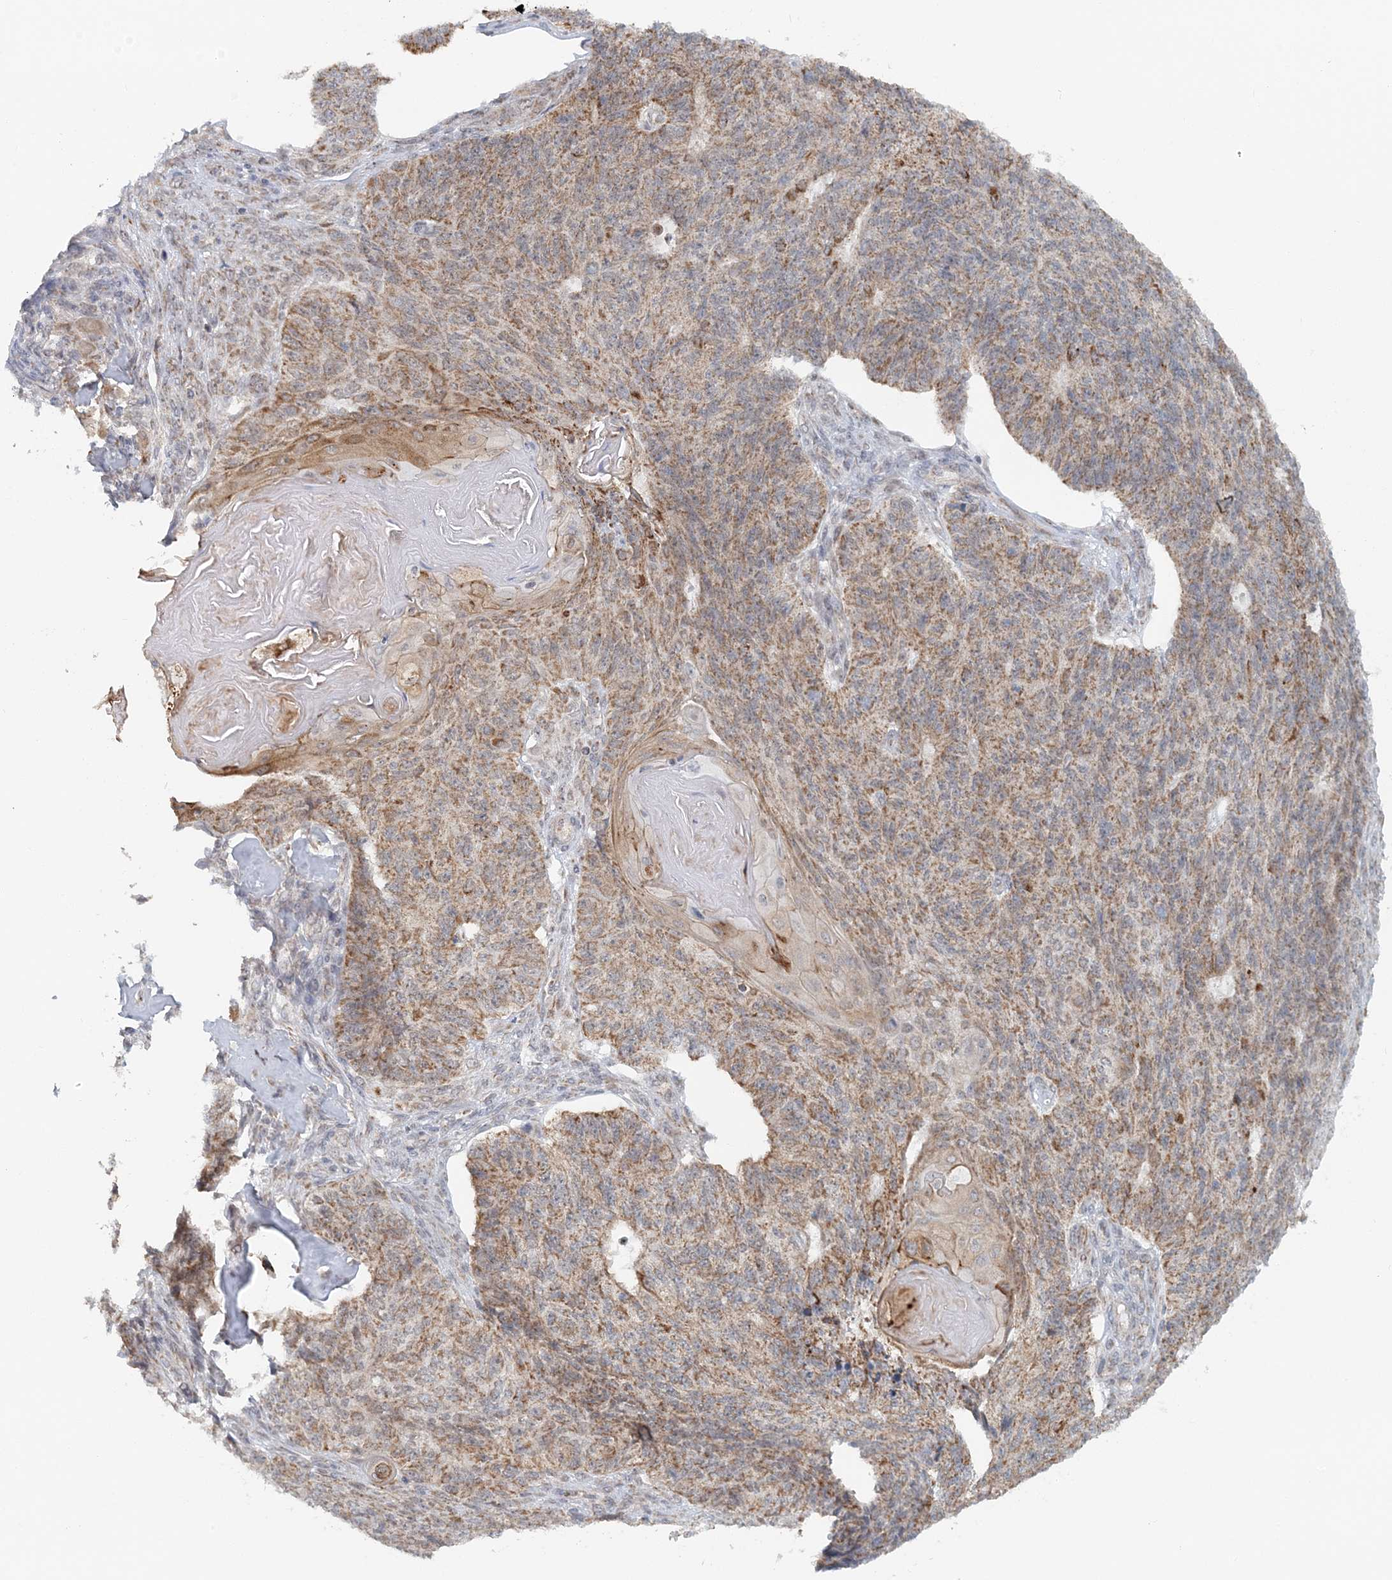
{"staining": {"intensity": "moderate", "quantity": ">75%", "location": "cytoplasmic/membranous"}, "tissue": "endometrial cancer", "cell_type": "Tumor cells", "image_type": "cancer", "snomed": [{"axis": "morphology", "description": "Adenocarcinoma, NOS"}, {"axis": "topography", "description": "Endometrium"}], "caption": "Immunohistochemistry histopathology image of neoplastic tissue: endometrial adenocarcinoma stained using immunohistochemistry demonstrates medium levels of moderate protein expression localized specifically in the cytoplasmic/membranous of tumor cells, appearing as a cytoplasmic/membranous brown color.", "gene": "RNF150", "patient": {"sex": "female", "age": 32}}